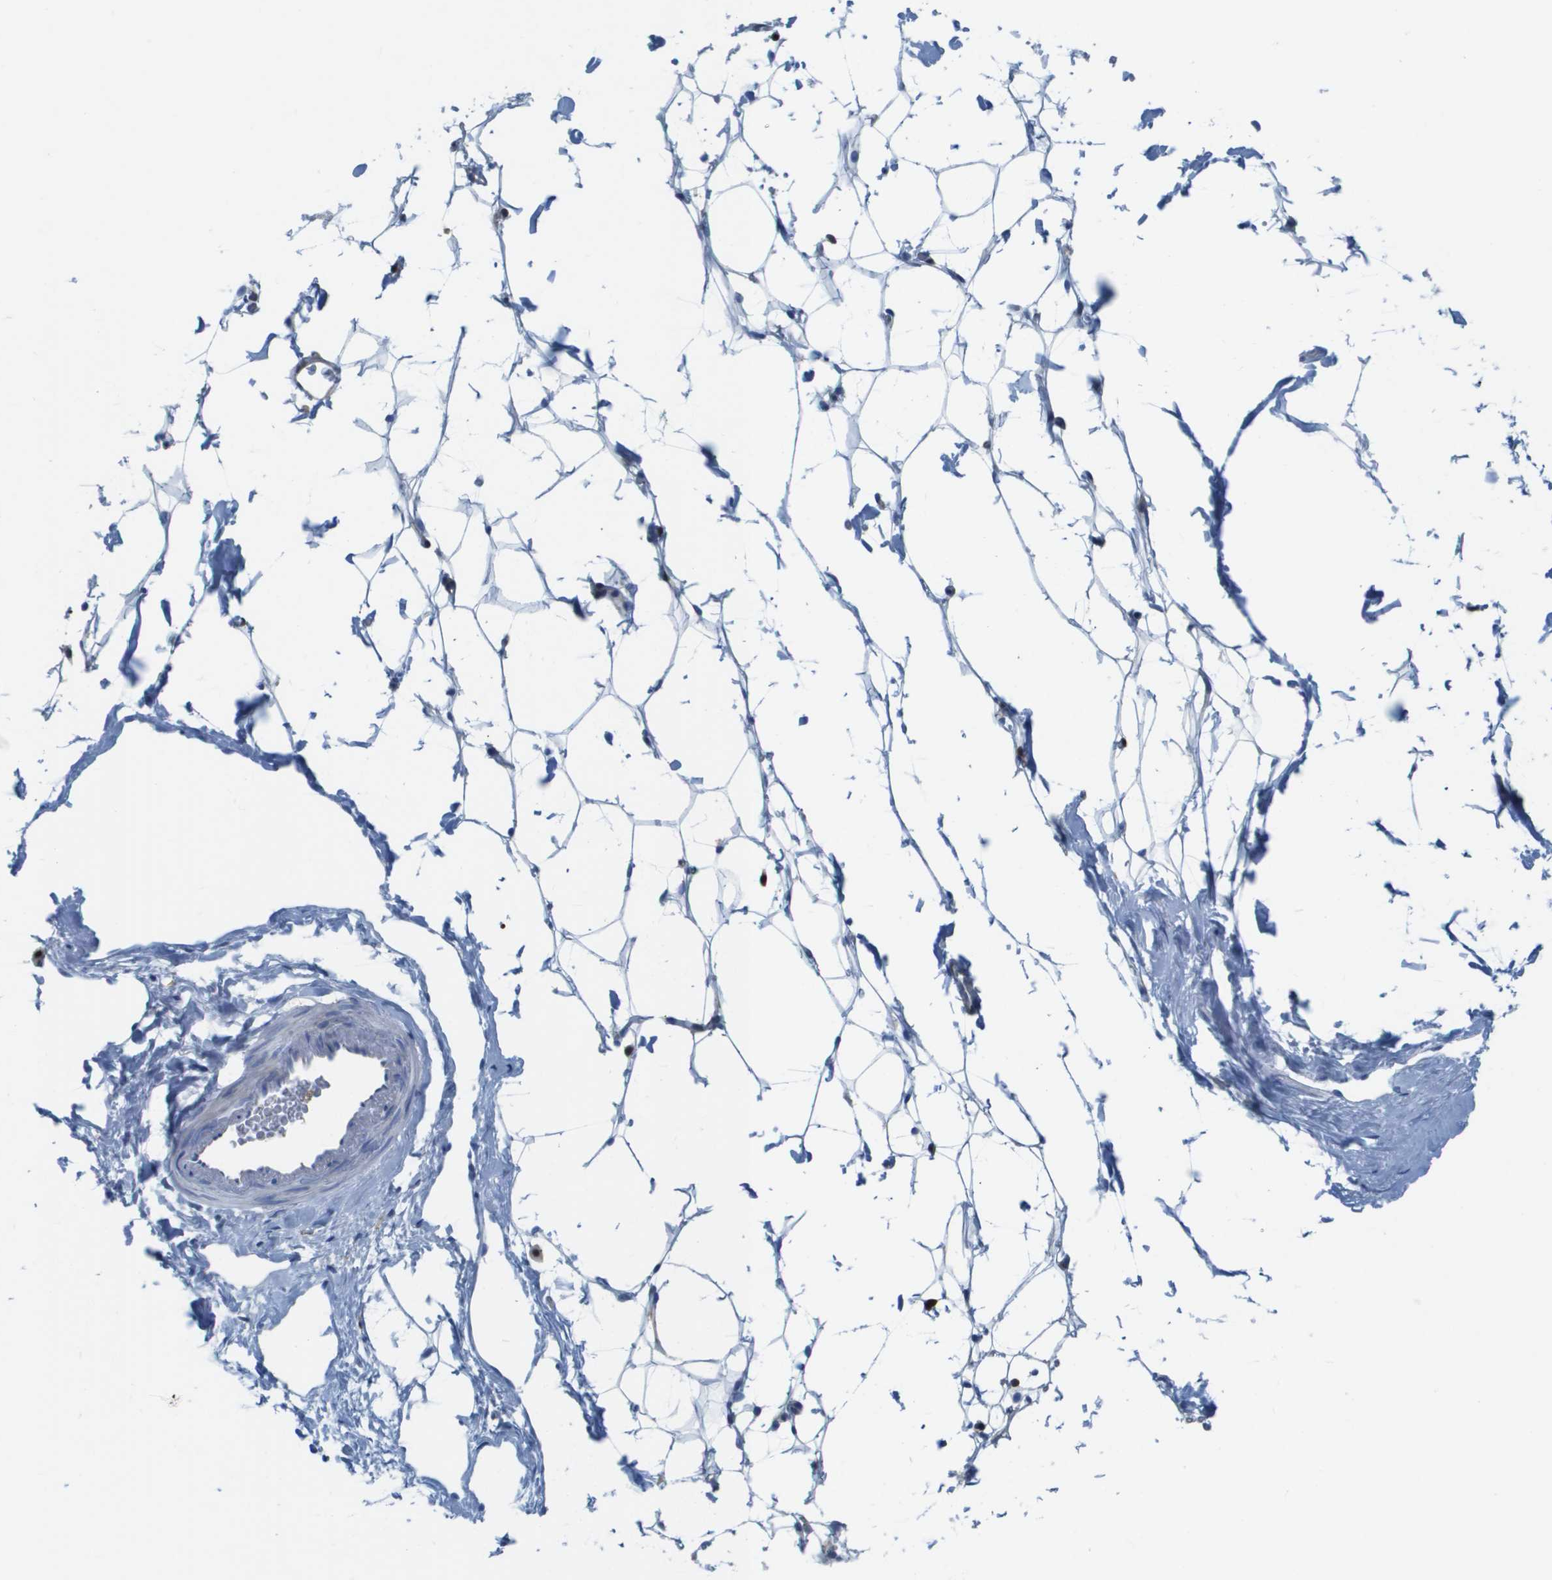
{"staining": {"intensity": "negative", "quantity": "none", "location": "none"}, "tissue": "adipose tissue", "cell_type": "Adipocytes", "image_type": "normal", "snomed": [{"axis": "morphology", "description": "Normal tissue, NOS"}, {"axis": "topography", "description": "Breast"}, {"axis": "topography", "description": "Soft tissue"}], "caption": "Immunohistochemical staining of benign human adipose tissue demonstrates no significant positivity in adipocytes. Brightfield microscopy of immunohistochemistry stained with DAB (brown) and hematoxylin (blue), captured at high magnification.", "gene": "DOCK5", "patient": {"sex": "female", "age": 75}}